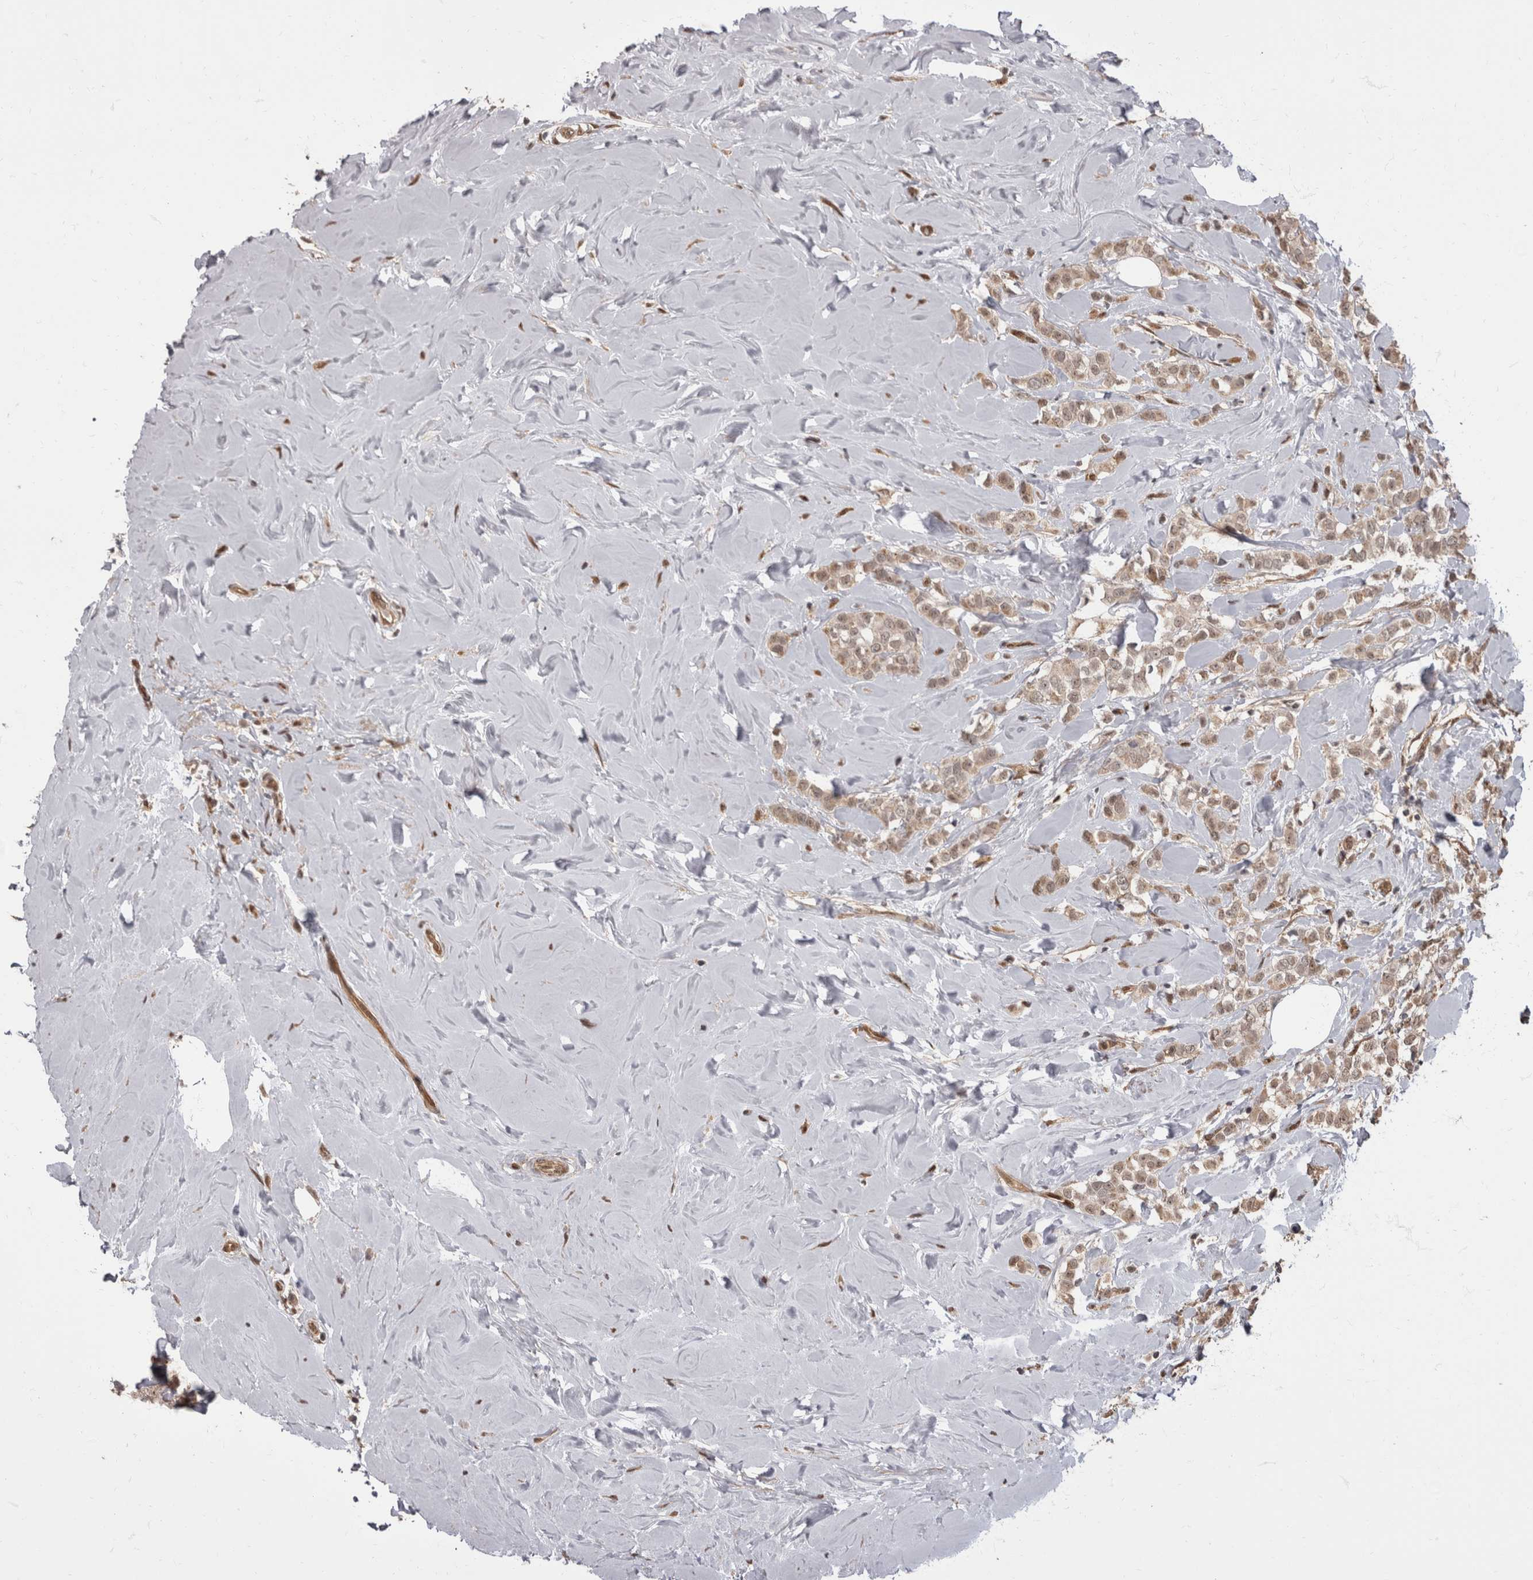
{"staining": {"intensity": "weak", "quantity": ">75%", "location": "cytoplasmic/membranous,nuclear"}, "tissue": "breast cancer", "cell_type": "Tumor cells", "image_type": "cancer", "snomed": [{"axis": "morphology", "description": "Lobular carcinoma"}, {"axis": "topography", "description": "Breast"}], "caption": "Immunohistochemistry (DAB (3,3'-diaminobenzidine)) staining of human breast cancer (lobular carcinoma) shows weak cytoplasmic/membranous and nuclear protein positivity in approximately >75% of tumor cells.", "gene": "AKT3", "patient": {"sex": "female", "age": 47}}